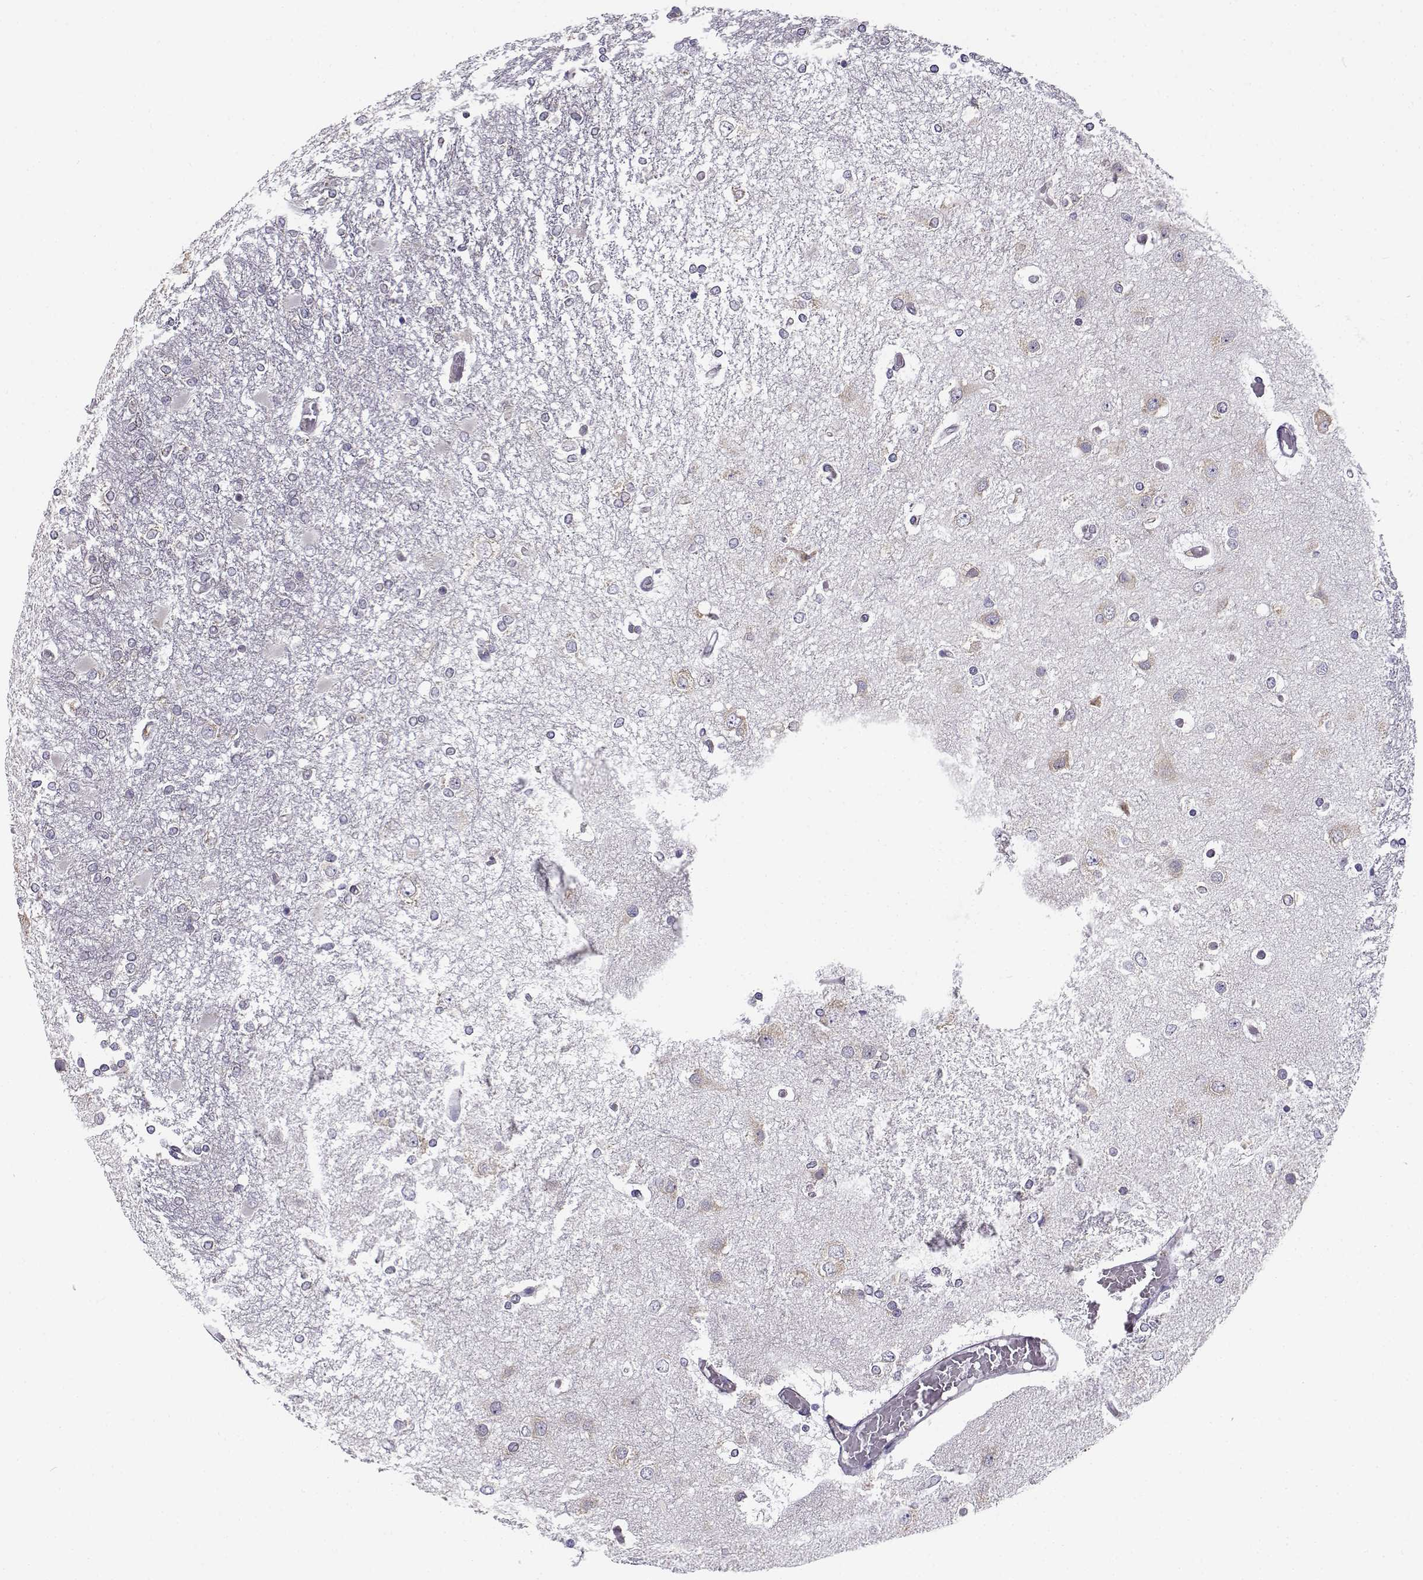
{"staining": {"intensity": "negative", "quantity": "none", "location": "none"}, "tissue": "glioma", "cell_type": "Tumor cells", "image_type": "cancer", "snomed": [{"axis": "morphology", "description": "Glioma, malignant, High grade"}, {"axis": "topography", "description": "Cerebral cortex"}], "caption": "Malignant glioma (high-grade) was stained to show a protein in brown. There is no significant positivity in tumor cells.", "gene": "BEND6", "patient": {"sex": "male", "age": 79}}